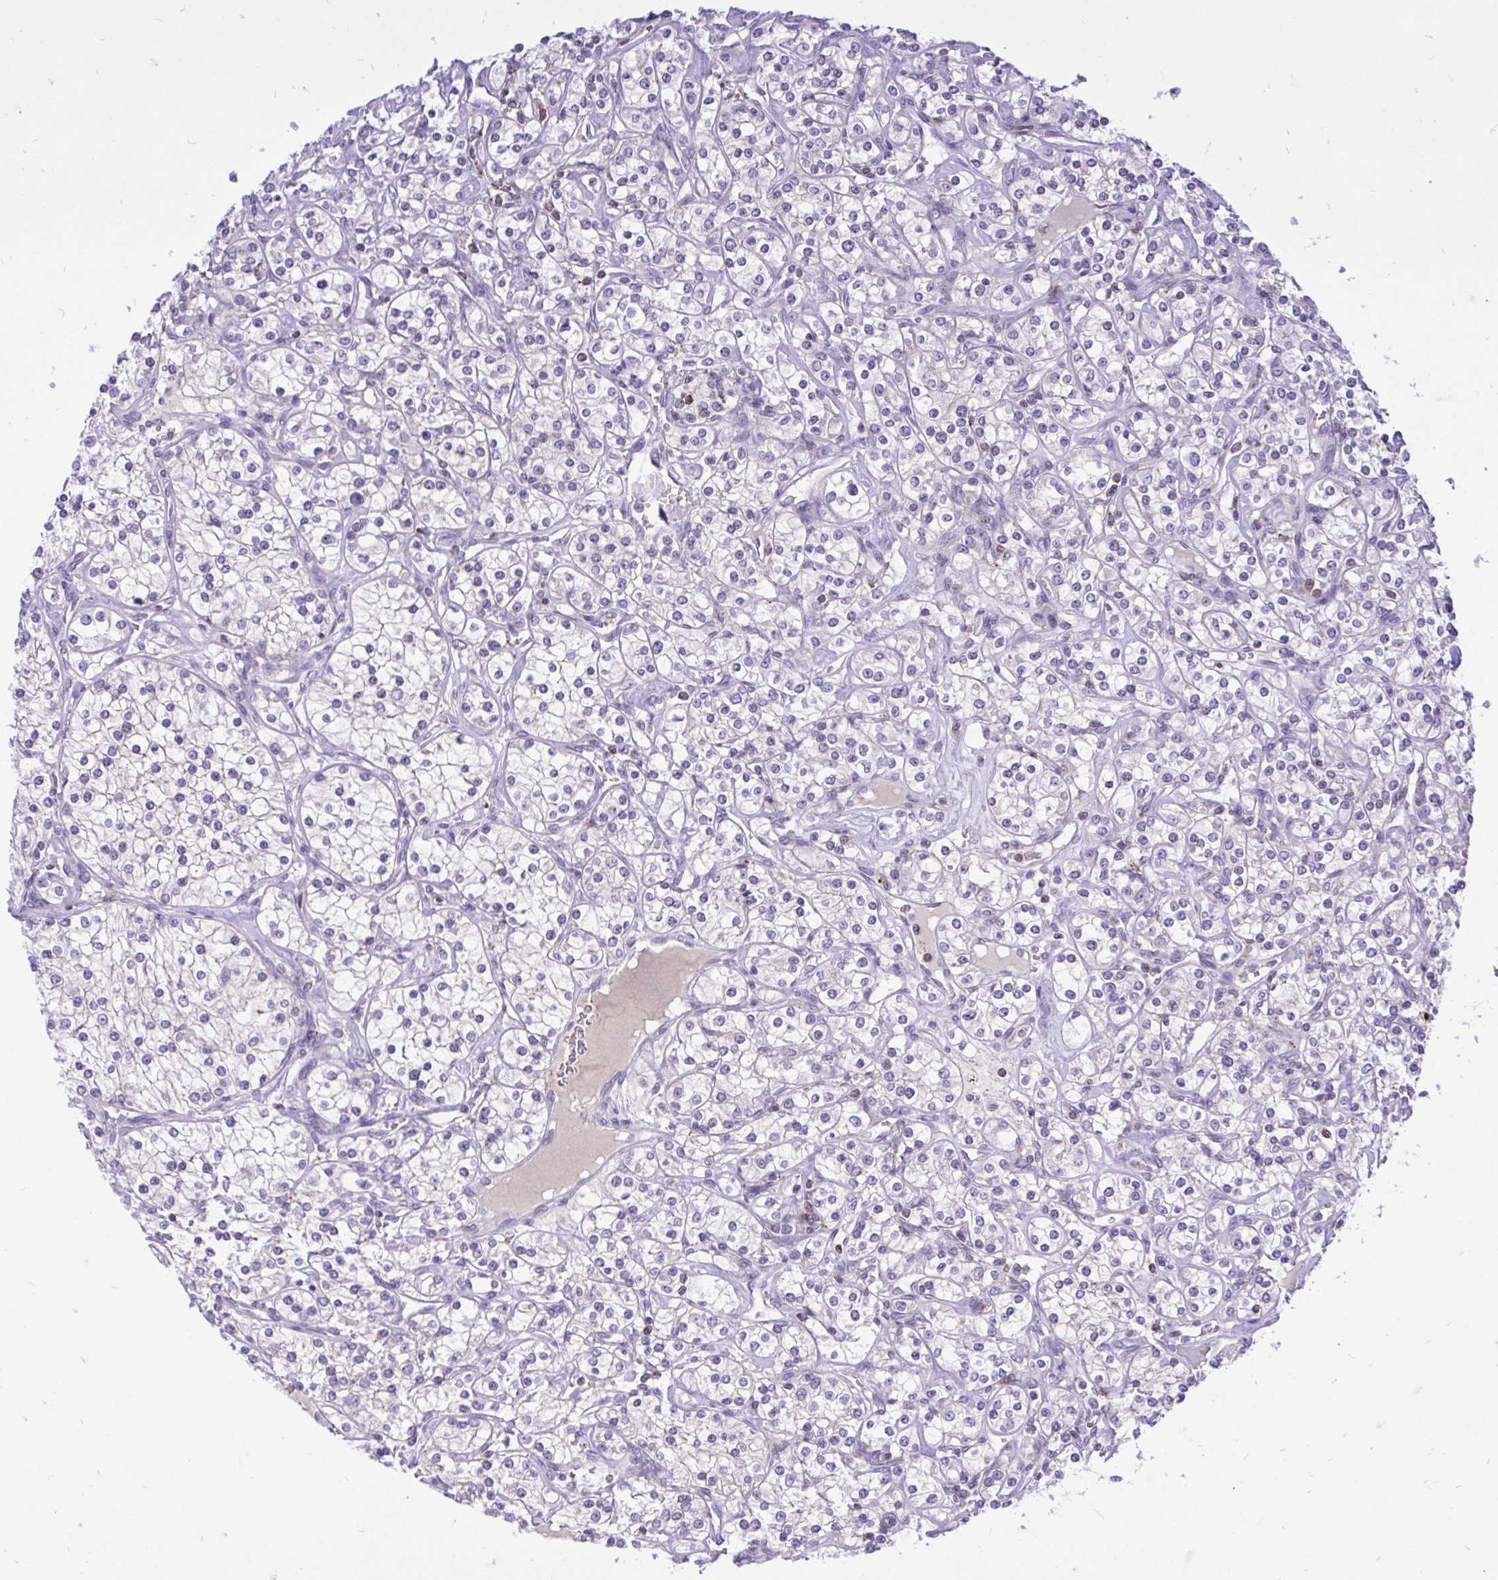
{"staining": {"intensity": "negative", "quantity": "none", "location": "none"}, "tissue": "renal cancer", "cell_type": "Tumor cells", "image_type": "cancer", "snomed": [{"axis": "morphology", "description": "Adenocarcinoma, NOS"}, {"axis": "topography", "description": "Kidney"}], "caption": "This is a histopathology image of IHC staining of adenocarcinoma (renal), which shows no positivity in tumor cells.", "gene": "CXCL8", "patient": {"sex": "male", "age": 77}}